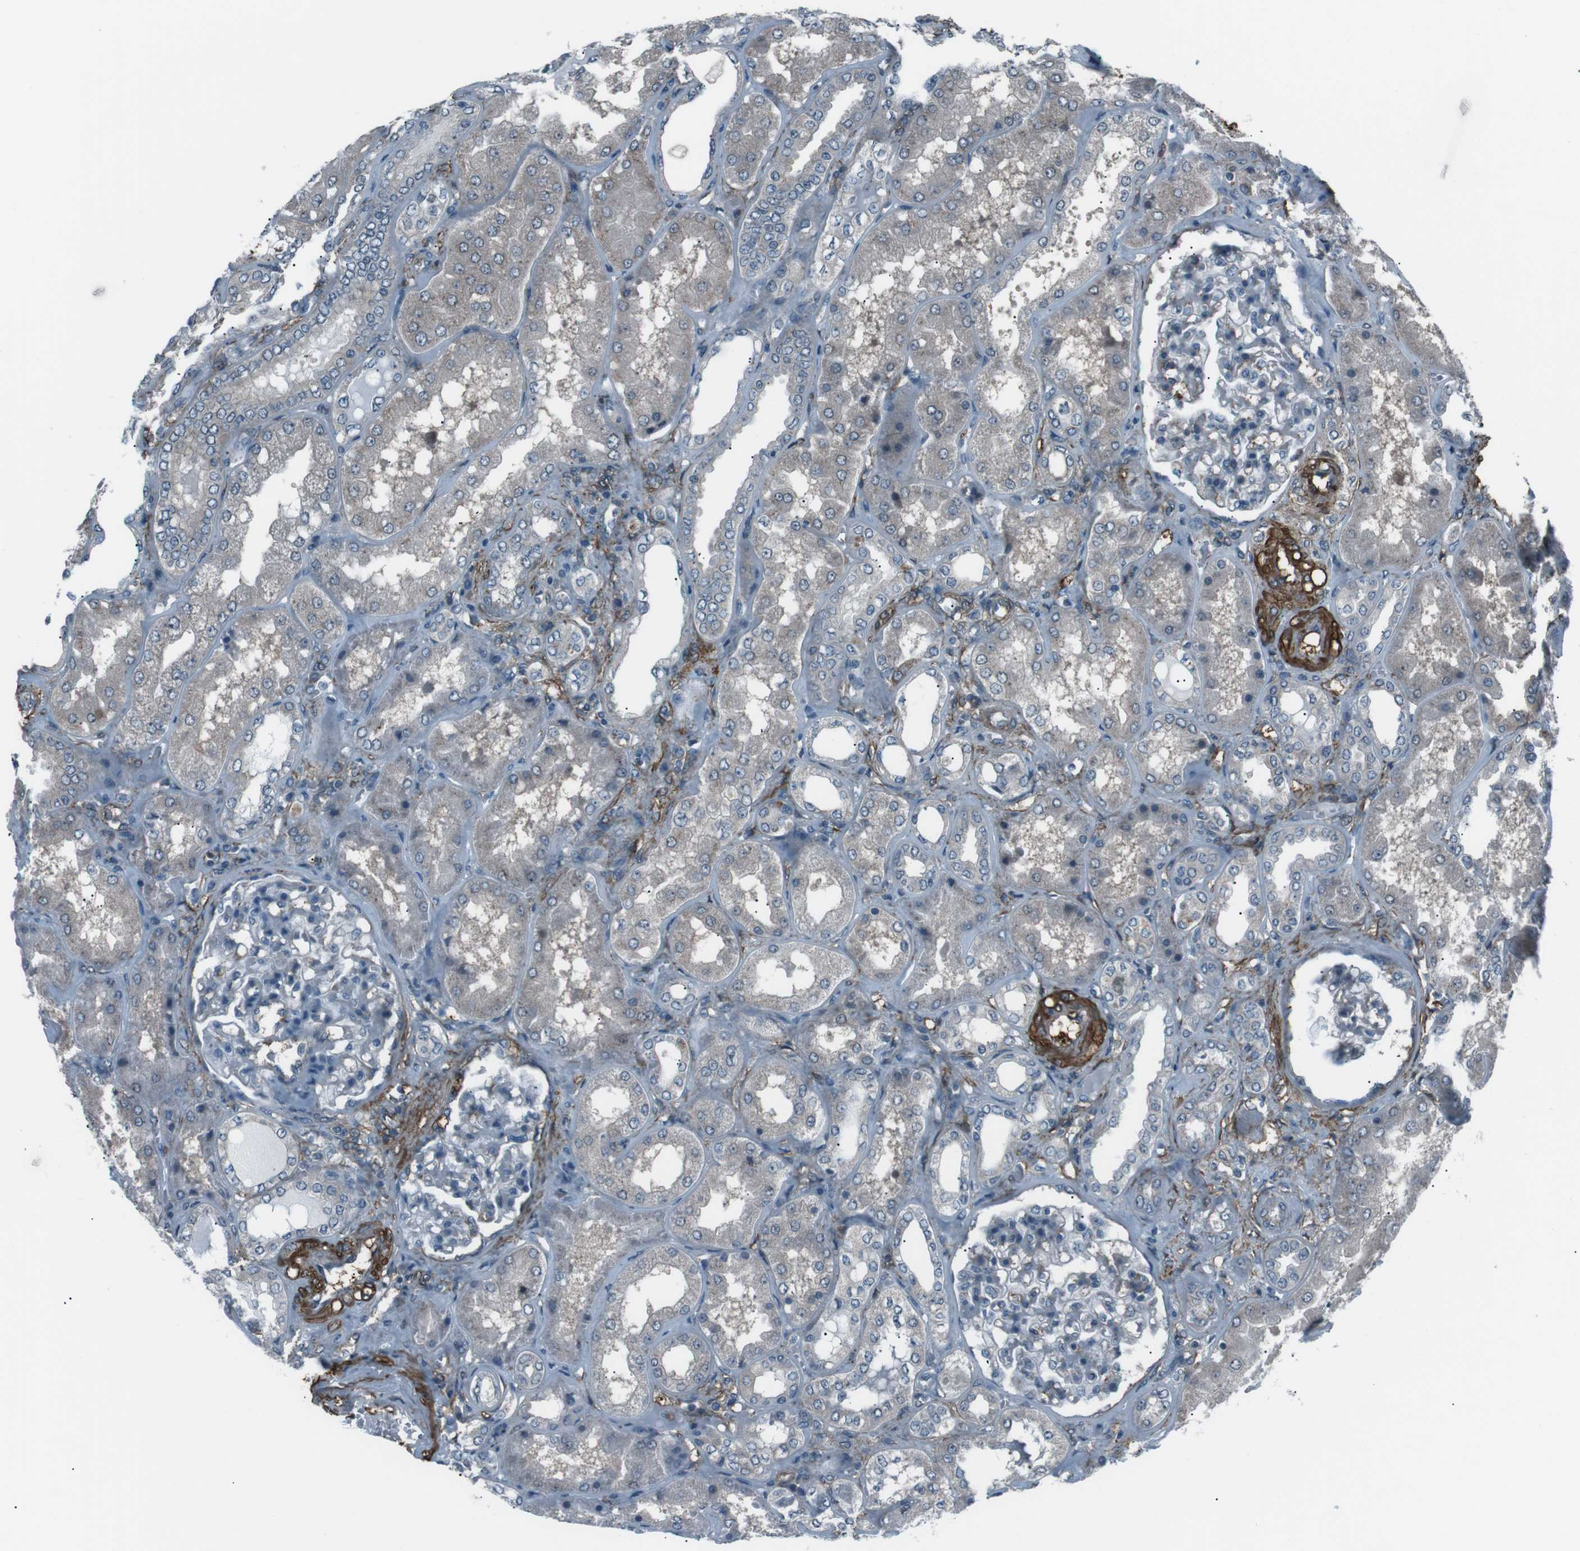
{"staining": {"intensity": "negative", "quantity": "none", "location": "none"}, "tissue": "kidney", "cell_type": "Cells in glomeruli", "image_type": "normal", "snomed": [{"axis": "morphology", "description": "Normal tissue, NOS"}, {"axis": "topography", "description": "Kidney"}], "caption": "High magnification brightfield microscopy of normal kidney stained with DAB (brown) and counterstained with hematoxylin (blue): cells in glomeruli show no significant positivity.", "gene": "PDLIM5", "patient": {"sex": "female", "age": 56}}